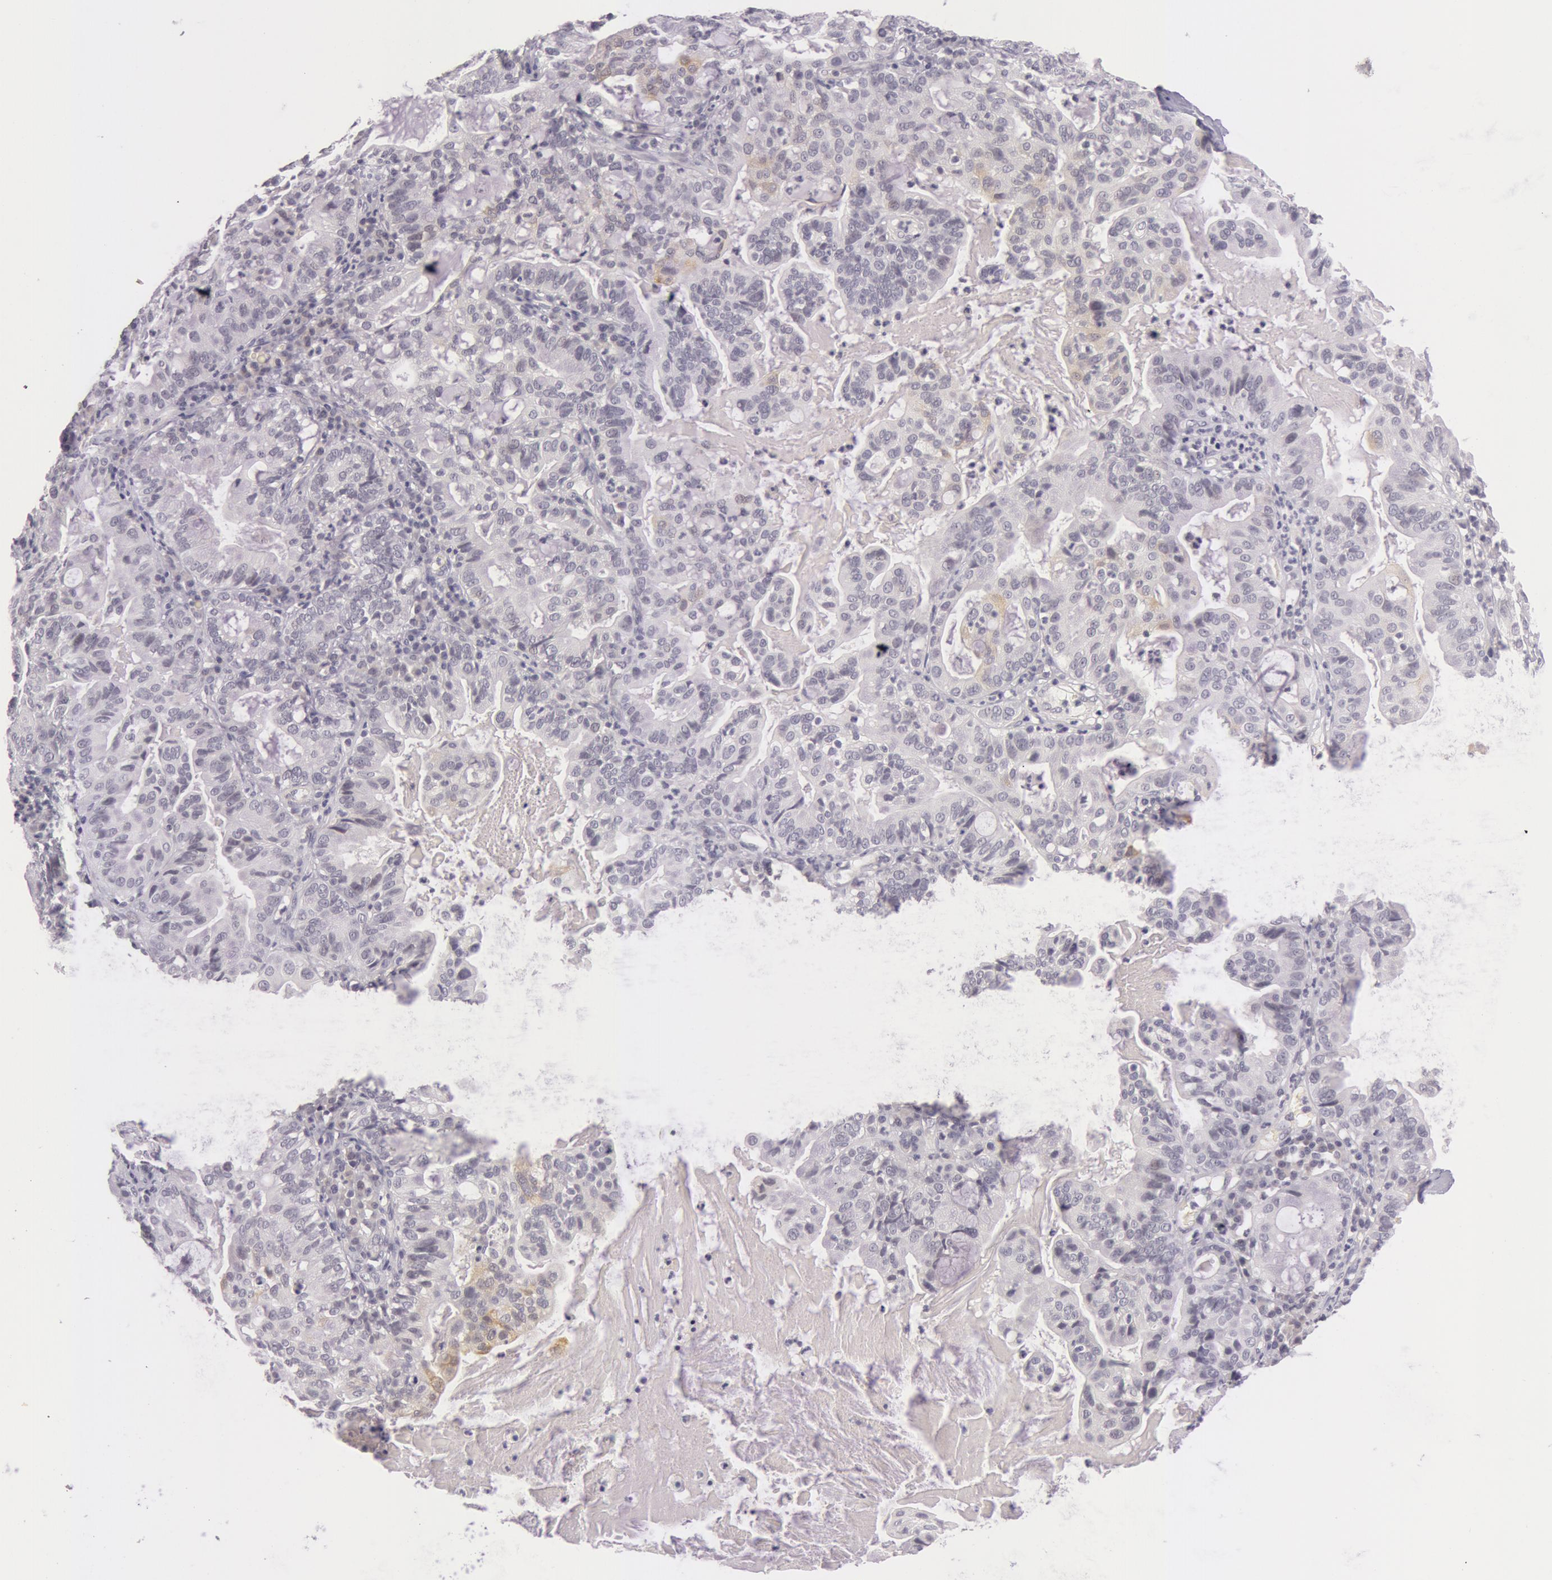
{"staining": {"intensity": "negative", "quantity": "none", "location": "none"}, "tissue": "cervical cancer", "cell_type": "Tumor cells", "image_type": "cancer", "snomed": [{"axis": "morphology", "description": "Adenocarcinoma, NOS"}, {"axis": "topography", "description": "Cervix"}], "caption": "IHC micrograph of human cervical adenocarcinoma stained for a protein (brown), which shows no staining in tumor cells.", "gene": "RBMY1F", "patient": {"sex": "female", "age": 41}}